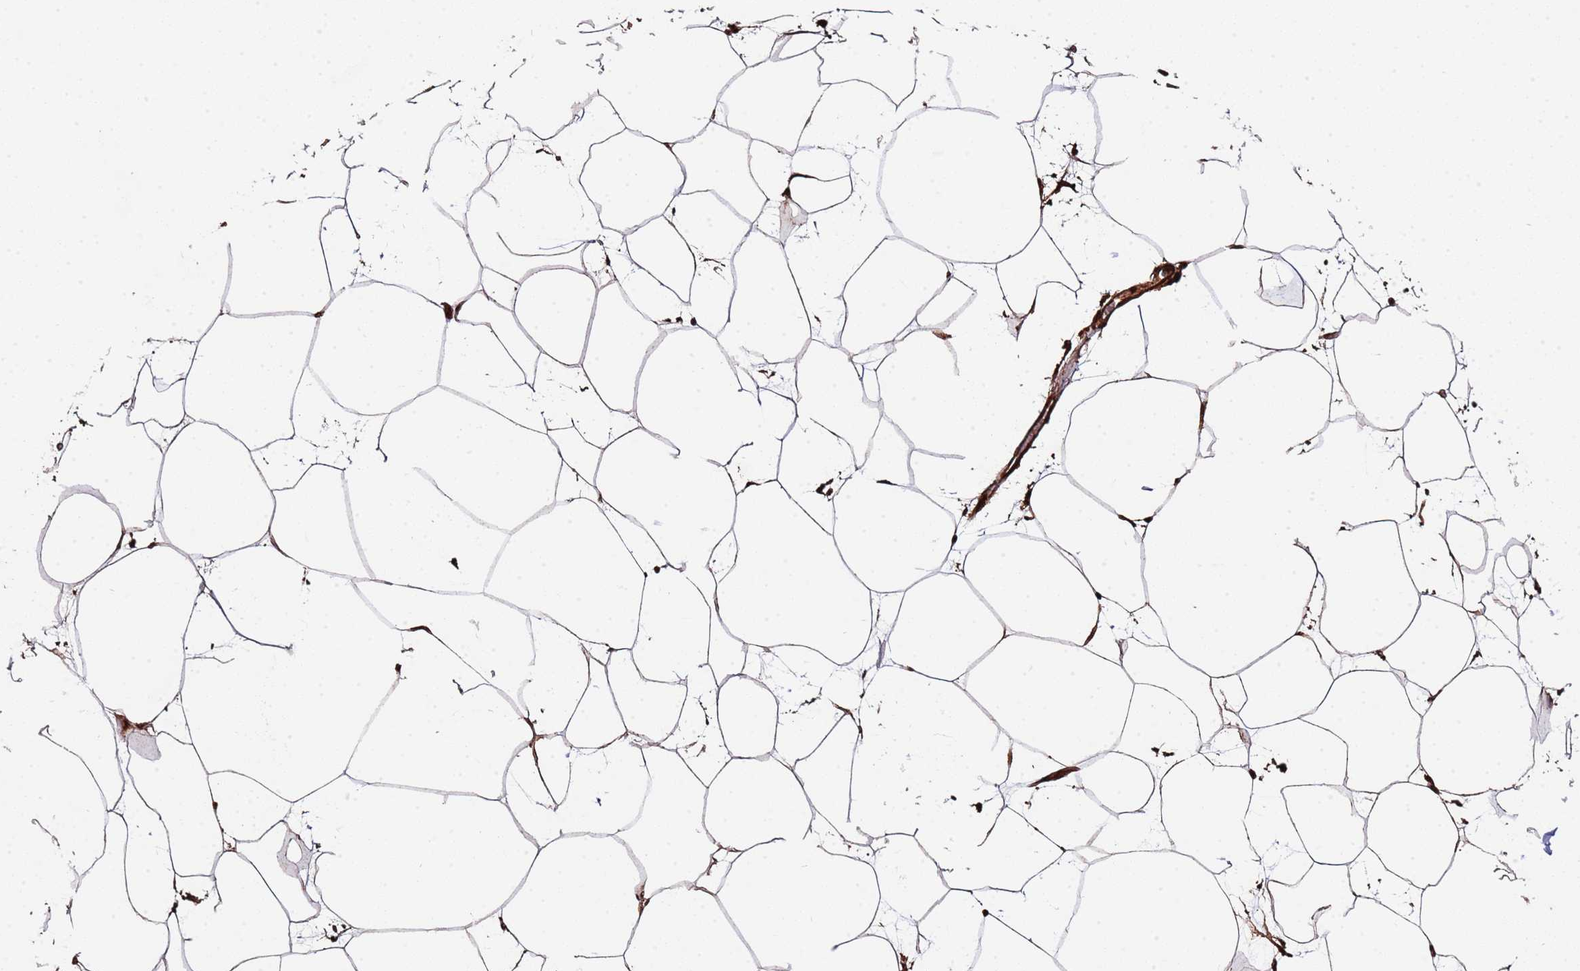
{"staining": {"intensity": "strong", "quantity": ">75%", "location": "cytoplasmic/membranous"}, "tissue": "adipose tissue", "cell_type": "Adipocytes", "image_type": "normal", "snomed": [{"axis": "morphology", "description": "Normal tissue, NOS"}, {"axis": "topography", "description": "Adipose tissue"}], "caption": "The photomicrograph shows a brown stain indicating the presence of a protein in the cytoplasmic/membranous of adipocytes in adipose tissue.", "gene": "NDUFAF4", "patient": {"sex": "female", "age": 37}}